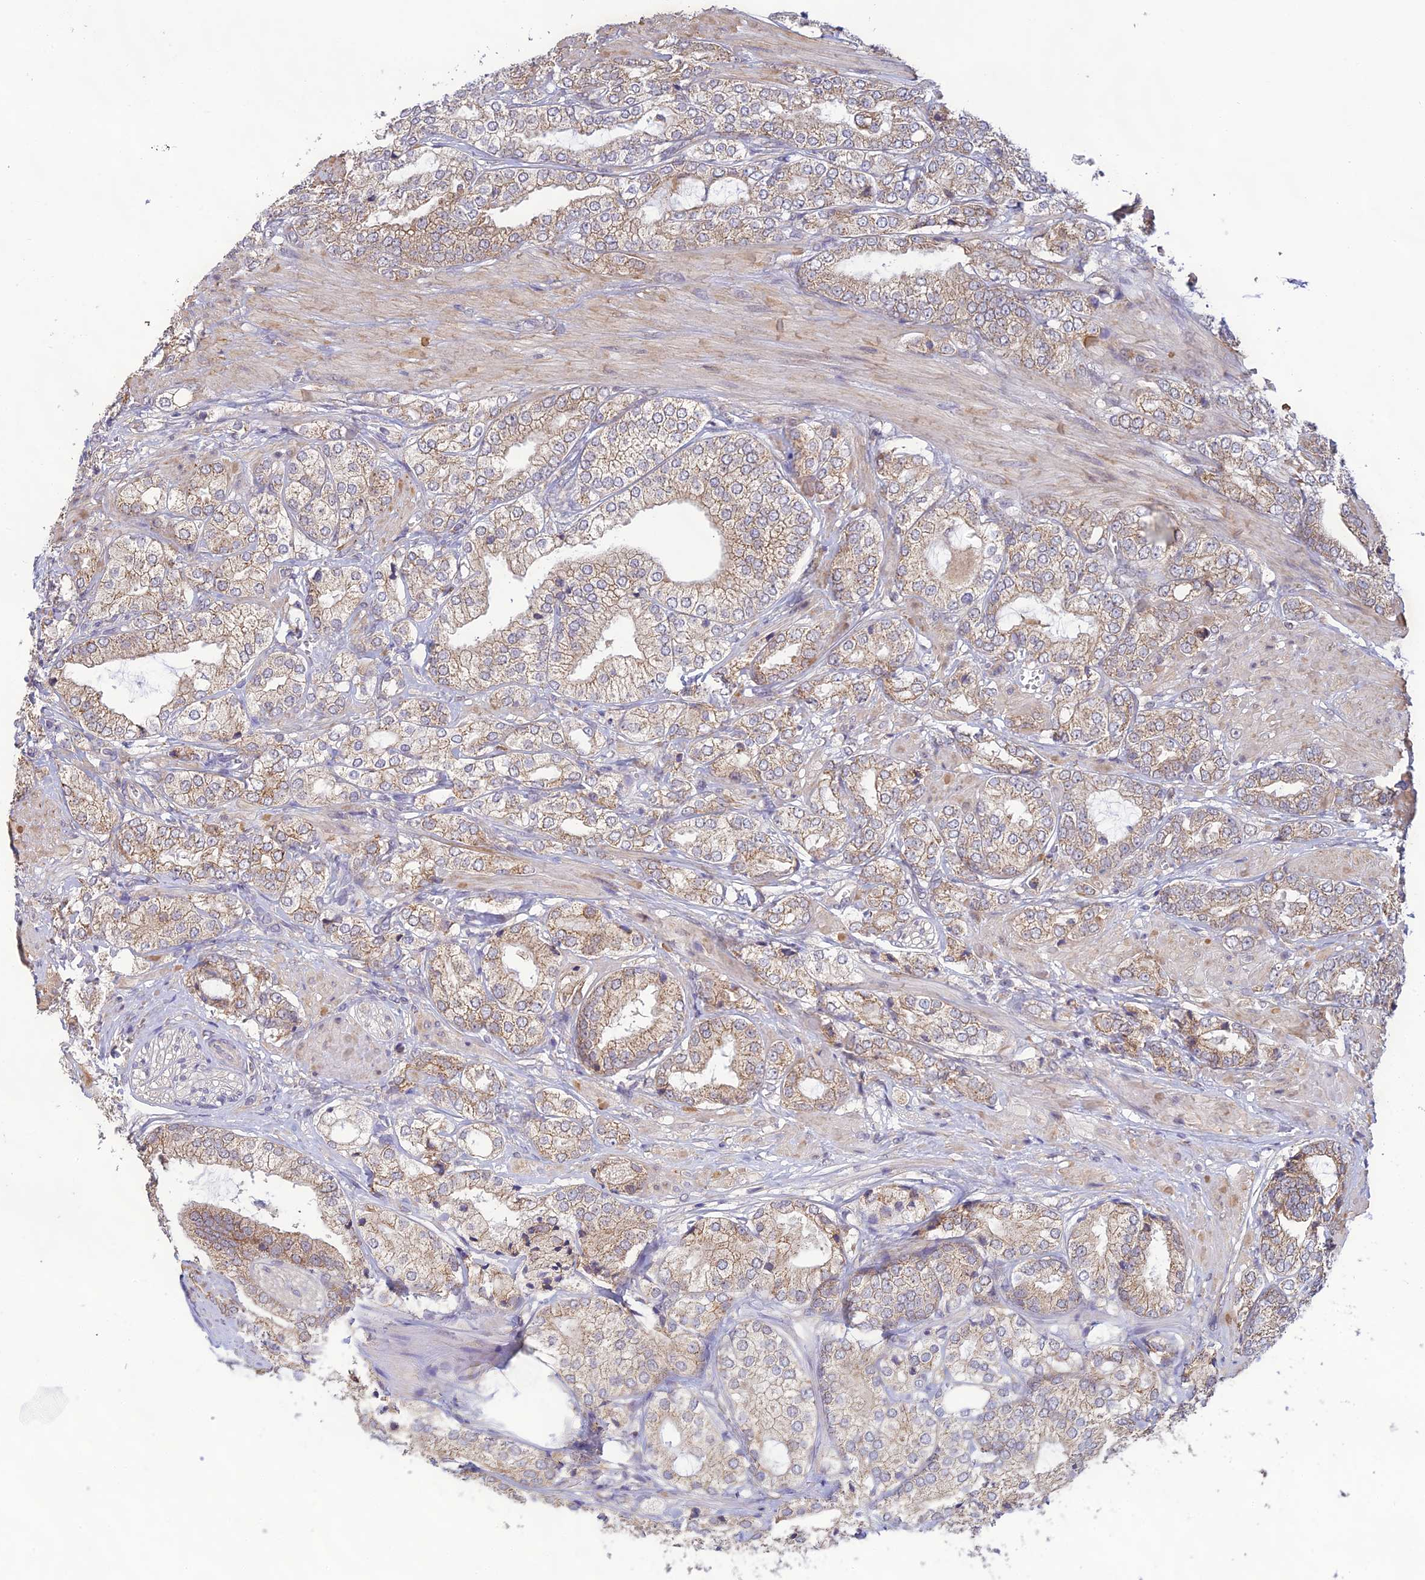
{"staining": {"intensity": "weak", "quantity": ">75%", "location": "cytoplasmic/membranous"}, "tissue": "prostate cancer", "cell_type": "Tumor cells", "image_type": "cancer", "snomed": [{"axis": "morphology", "description": "Adenocarcinoma, High grade"}, {"axis": "topography", "description": "Prostate"}], "caption": "High-magnification brightfield microscopy of prostate cancer (adenocarcinoma (high-grade)) stained with DAB (3,3'-diaminobenzidine) (brown) and counterstained with hematoxylin (blue). tumor cells exhibit weak cytoplasmic/membranous positivity is present in approximately>75% of cells.", "gene": "MRNIP", "patient": {"sex": "male", "age": 50}}